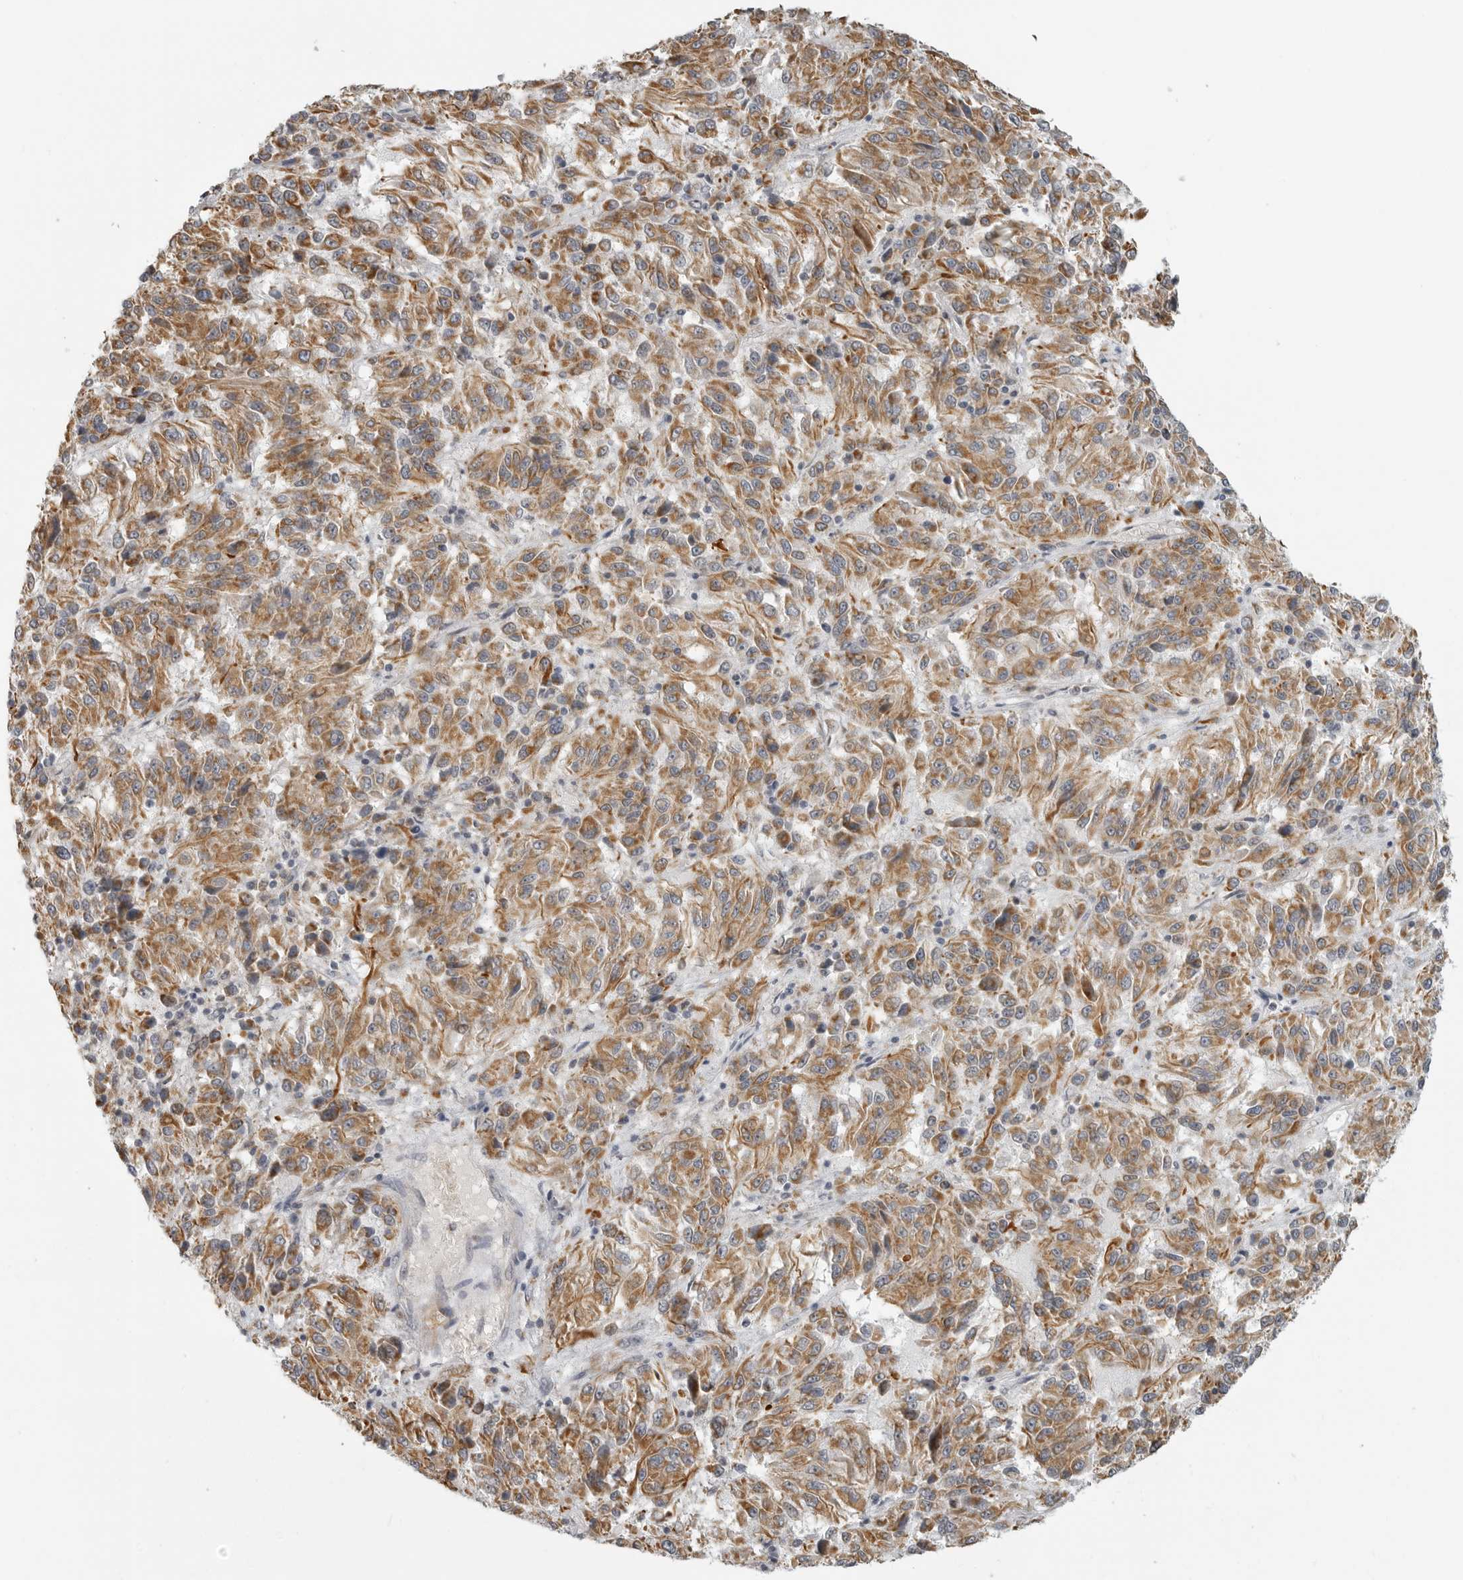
{"staining": {"intensity": "moderate", "quantity": ">75%", "location": "cytoplasmic/membranous"}, "tissue": "melanoma", "cell_type": "Tumor cells", "image_type": "cancer", "snomed": [{"axis": "morphology", "description": "Malignant melanoma, Metastatic site"}, {"axis": "topography", "description": "Lung"}], "caption": "Tumor cells exhibit moderate cytoplasmic/membranous positivity in approximately >75% of cells in melanoma.", "gene": "RXFP3", "patient": {"sex": "male", "age": 64}}